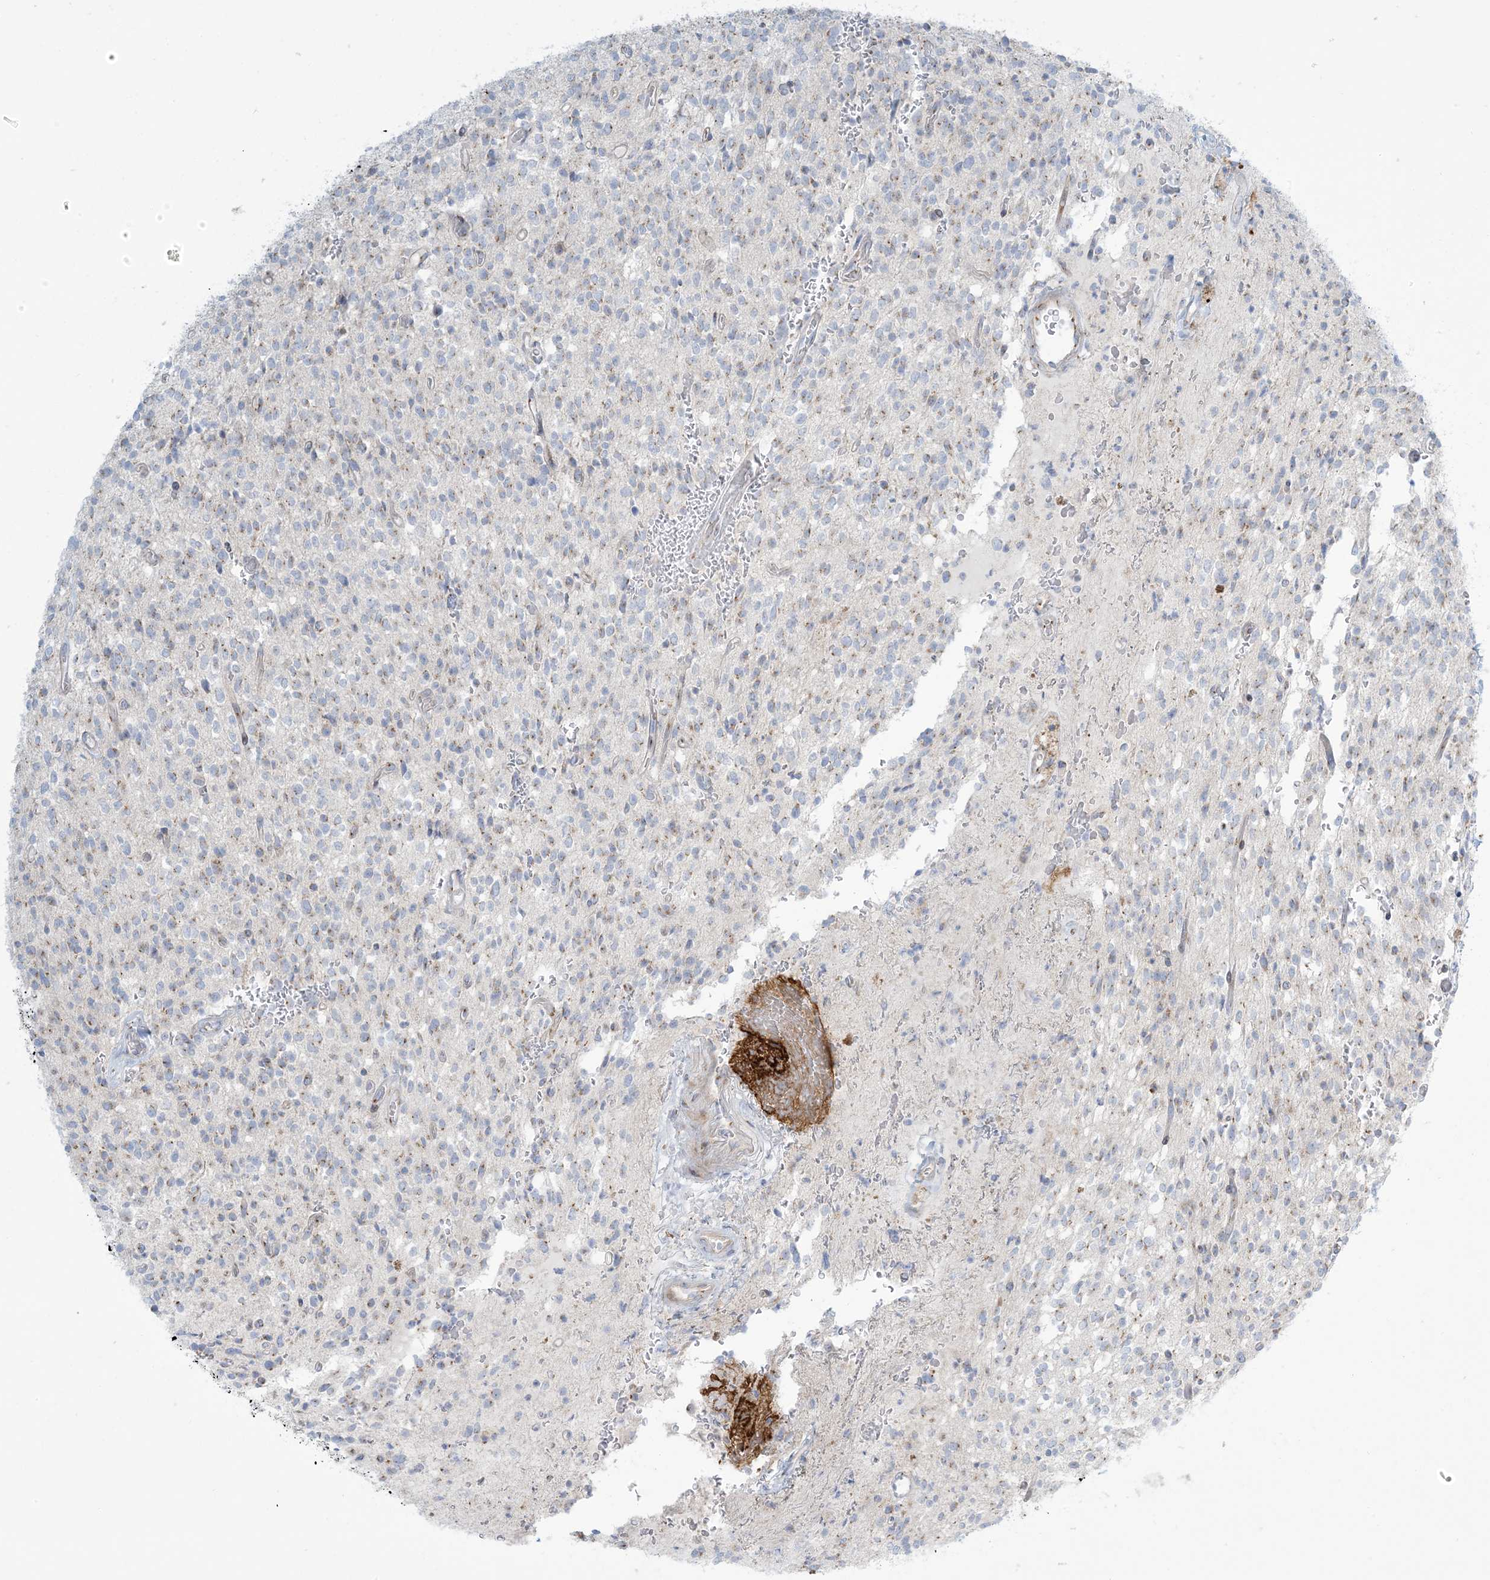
{"staining": {"intensity": "weak", "quantity": "25%-75%", "location": "cytoplasmic/membranous"}, "tissue": "glioma", "cell_type": "Tumor cells", "image_type": "cancer", "snomed": [{"axis": "morphology", "description": "Glioma, malignant, High grade"}, {"axis": "topography", "description": "Brain"}], "caption": "A low amount of weak cytoplasmic/membranous staining is seen in approximately 25%-75% of tumor cells in malignant glioma (high-grade) tissue.", "gene": "AFTPH", "patient": {"sex": "male", "age": 34}}